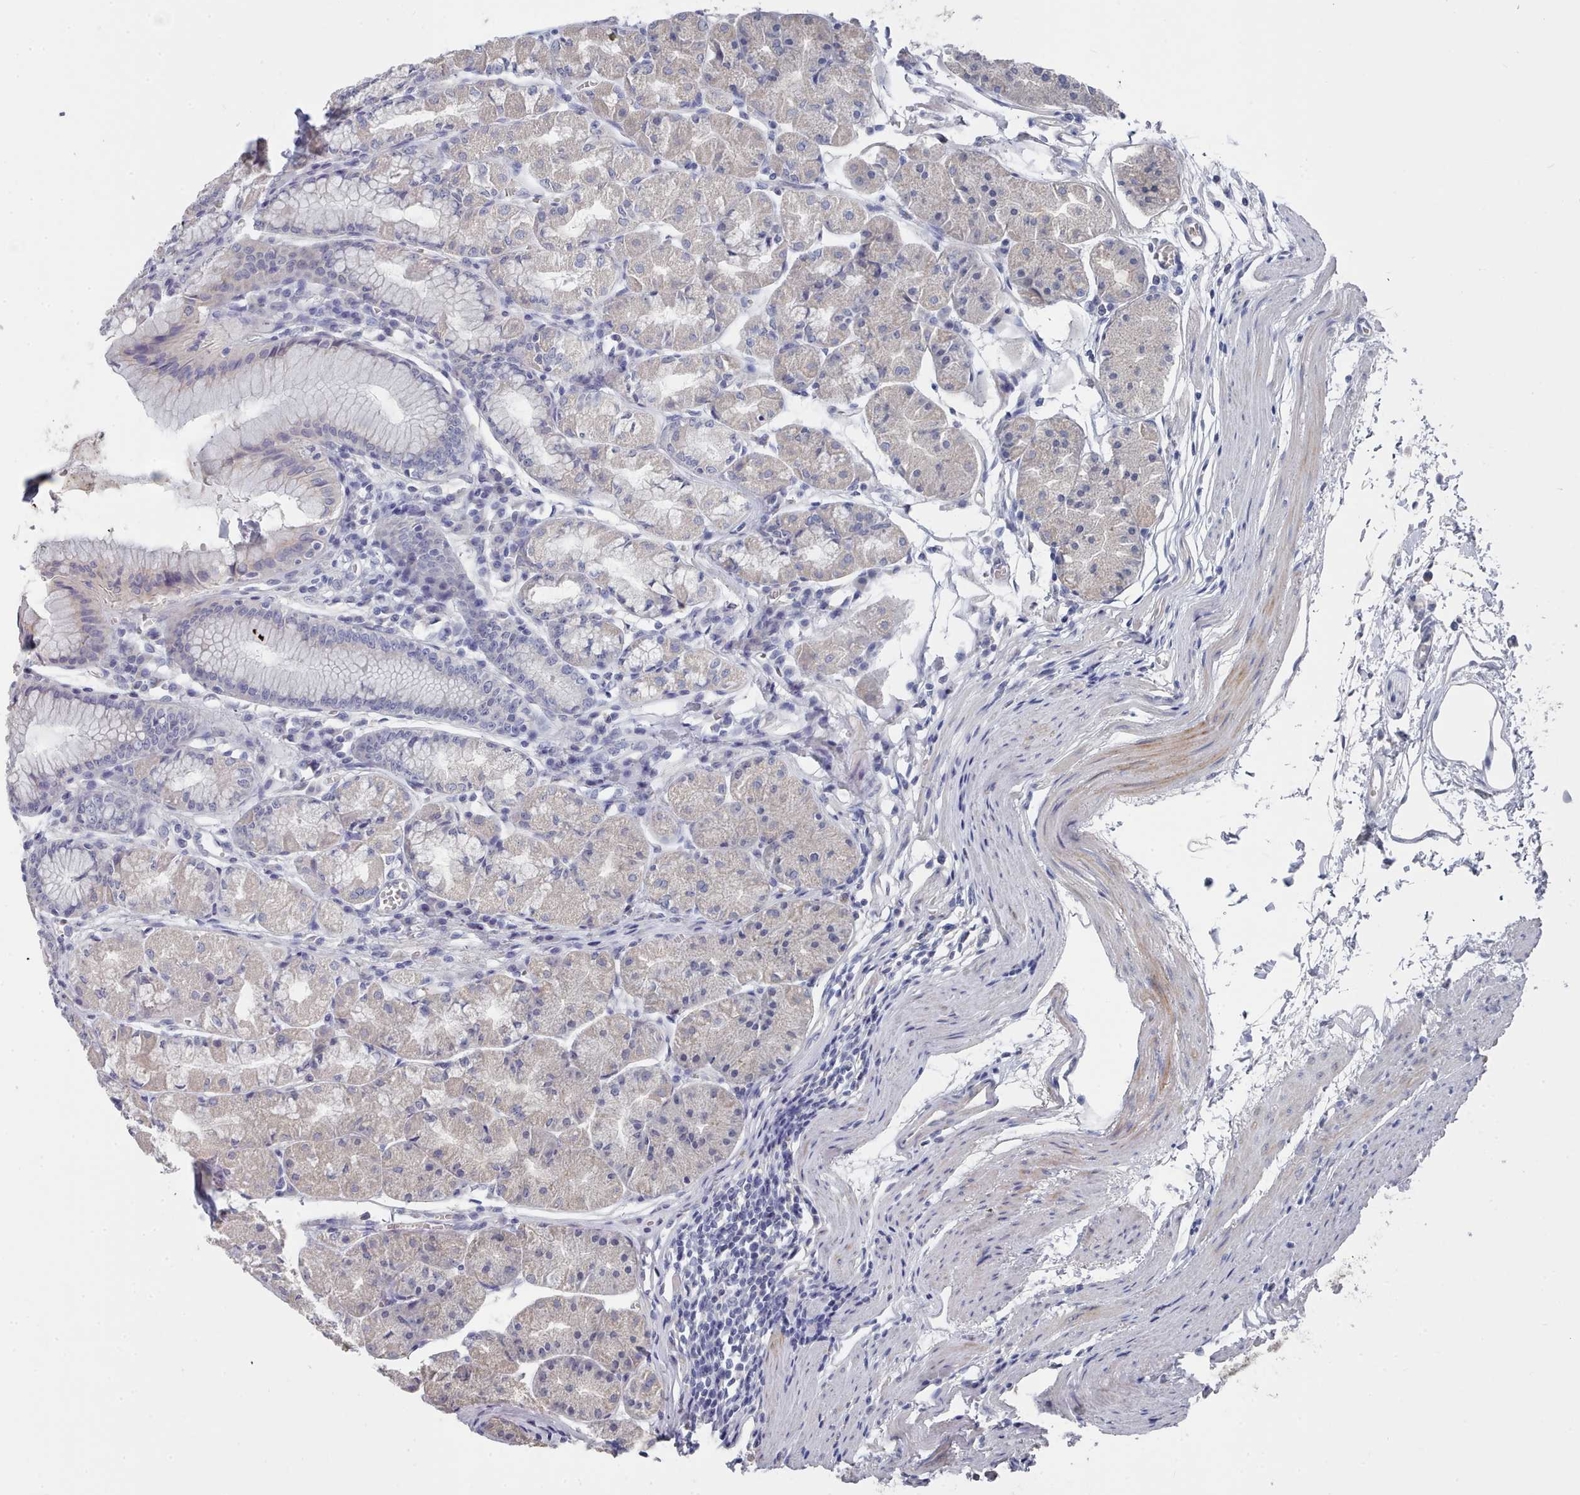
{"staining": {"intensity": "negative", "quantity": "none", "location": "none"}, "tissue": "stomach", "cell_type": "Glandular cells", "image_type": "normal", "snomed": [{"axis": "morphology", "description": "Normal tissue, NOS"}, {"axis": "topography", "description": "Stomach"}], "caption": "Immunohistochemistry (IHC) micrograph of unremarkable stomach: human stomach stained with DAB displays no significant protein expression in glandular cells.", "gene": "ACAD11", "patient": {"sex": "male", "age": 55}}